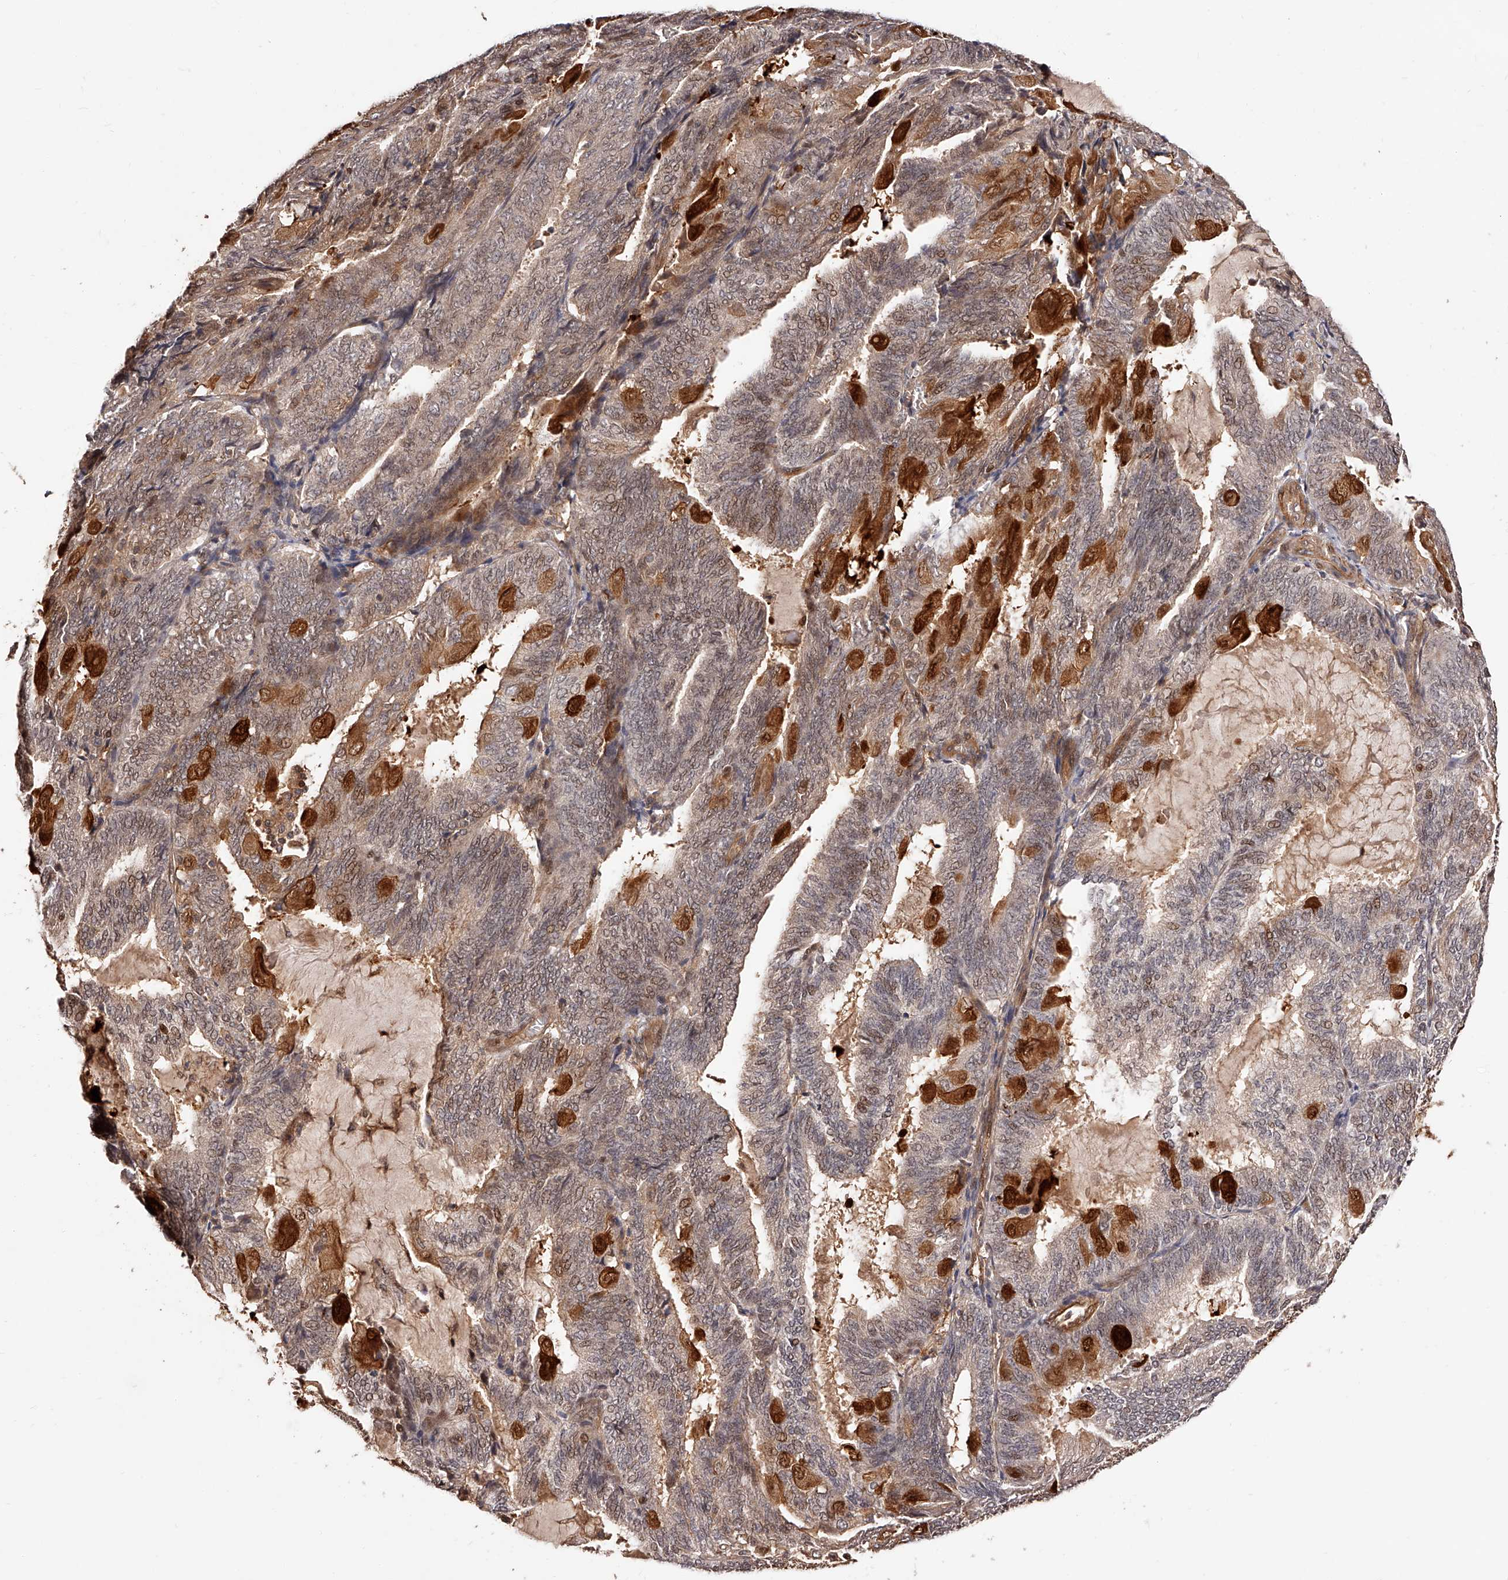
{"staining": {"intensity": "moderate", "quantity": ">75%", "location": "cytoplasmic/membranous,nuclear"}, "tissue": "endometrial cancer", "cell_type": "Tumor cells", "image_type": "cancer", "snomed": [{"axis": "morphology", "description": "Adenocarcinoma, NOS"}, {"axis": "topography", "description": "Endometrium"}], "caption": "A brown stain labels moderate cytoplasmic/membranous and nuclear staining of a protein in human endometrial cancer (adenocarcinoma) tumor cells.", "gene": "CUL7", "patient": {"sex": "female", "age": 81}}